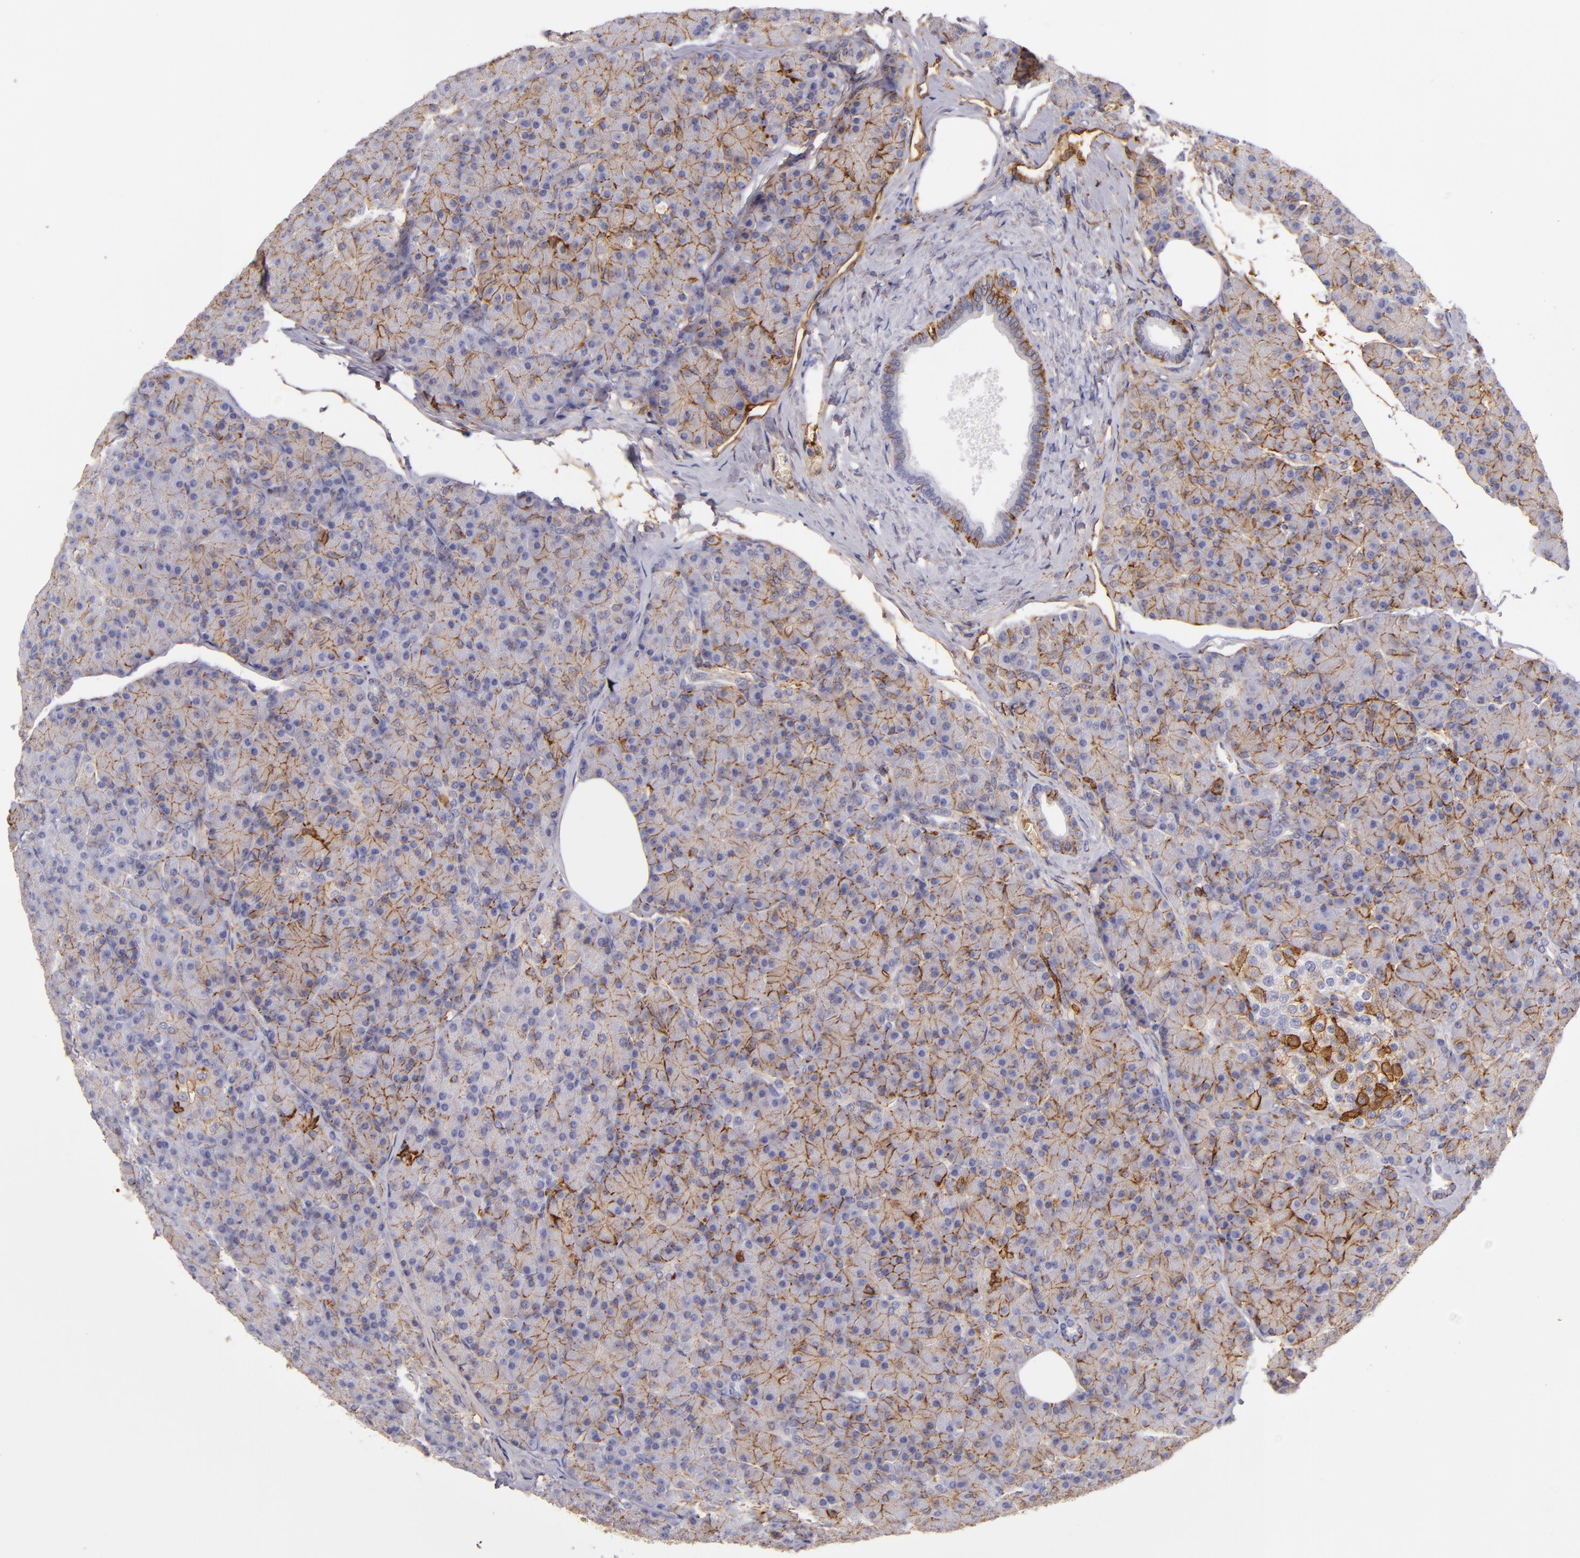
{"staining": {"intensity": "moderate", "quantity": ">75%", "location": "cytoplasmic/membranous"}, "tissue": "pancreas", "cell_type": "Exocrine glandular cells", "image_type": "normal", "snomed": [{"axis": "morphology", "description": "Normal tissue, NOS"}, {"axis": "topography", "description": "Pancreas"}], "caption": "Protein expression analysis of benign pancreas displays moderate cytoplasmic/membranous expression in approximately >75% of exocrine glandular cells. (Brightfield microscopy of DAB IHC at high magnification).", "gene": "CD9", "patient": {"sex": "female", "age": 43}}